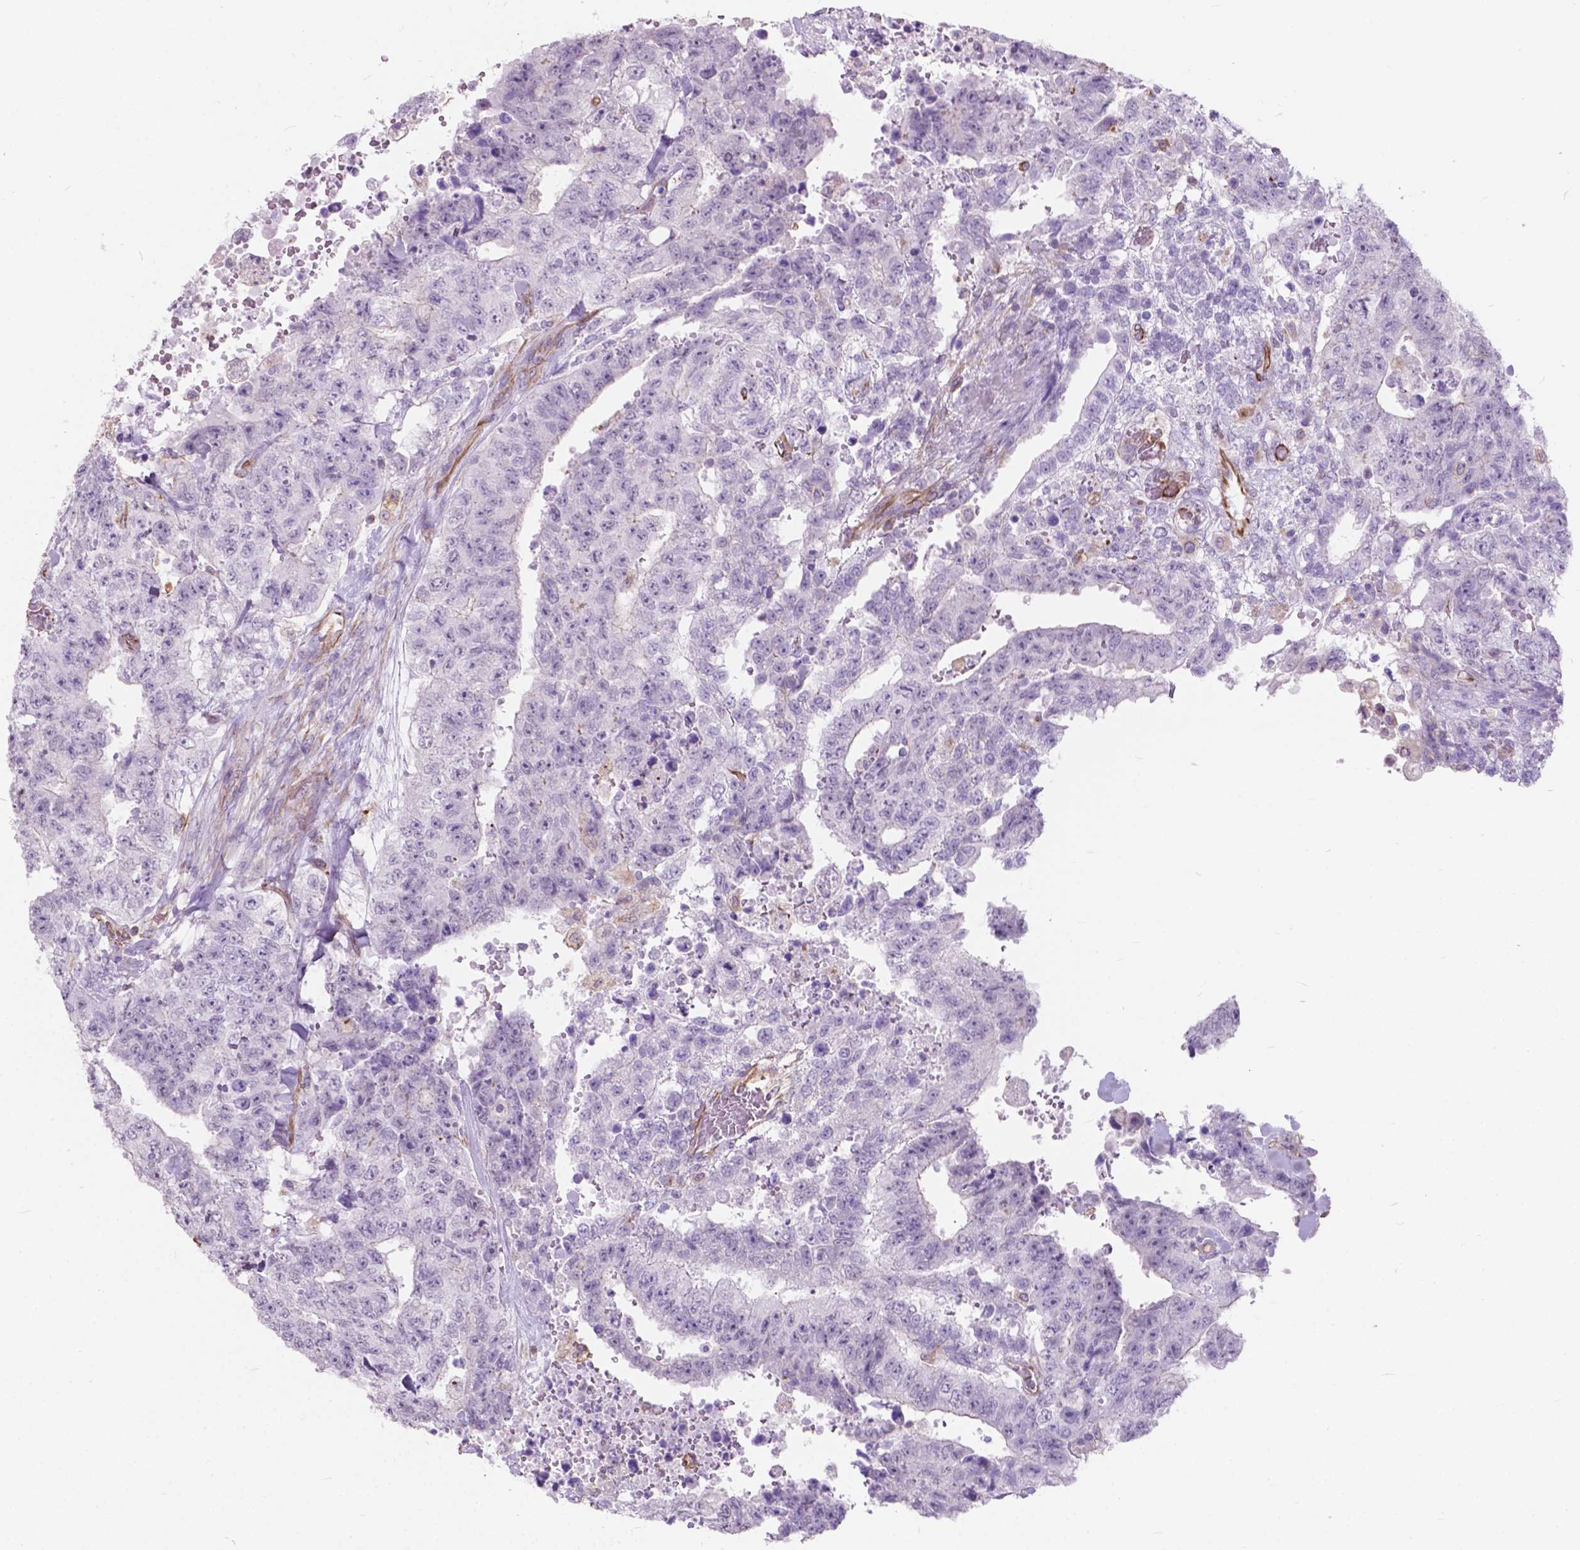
{"staining": {"intensity": "negative", "quantity": "none", "location": "none"}, "tissue": "testis cancer", "cell_type": "Tumor cells", "image_type": "cancer", "snomed": [{"axis": "morphology", "description": "Carcinoma, Embryonal, NOS"}, {"axis": "topography", "description": "Testis"}], "caption": "Immunohistochemical staining of testis embryonal carcinoma shows no significant expression in tumor cells.", "gene": "AMOT", "patient": {"sex": "male", "age": 24}}